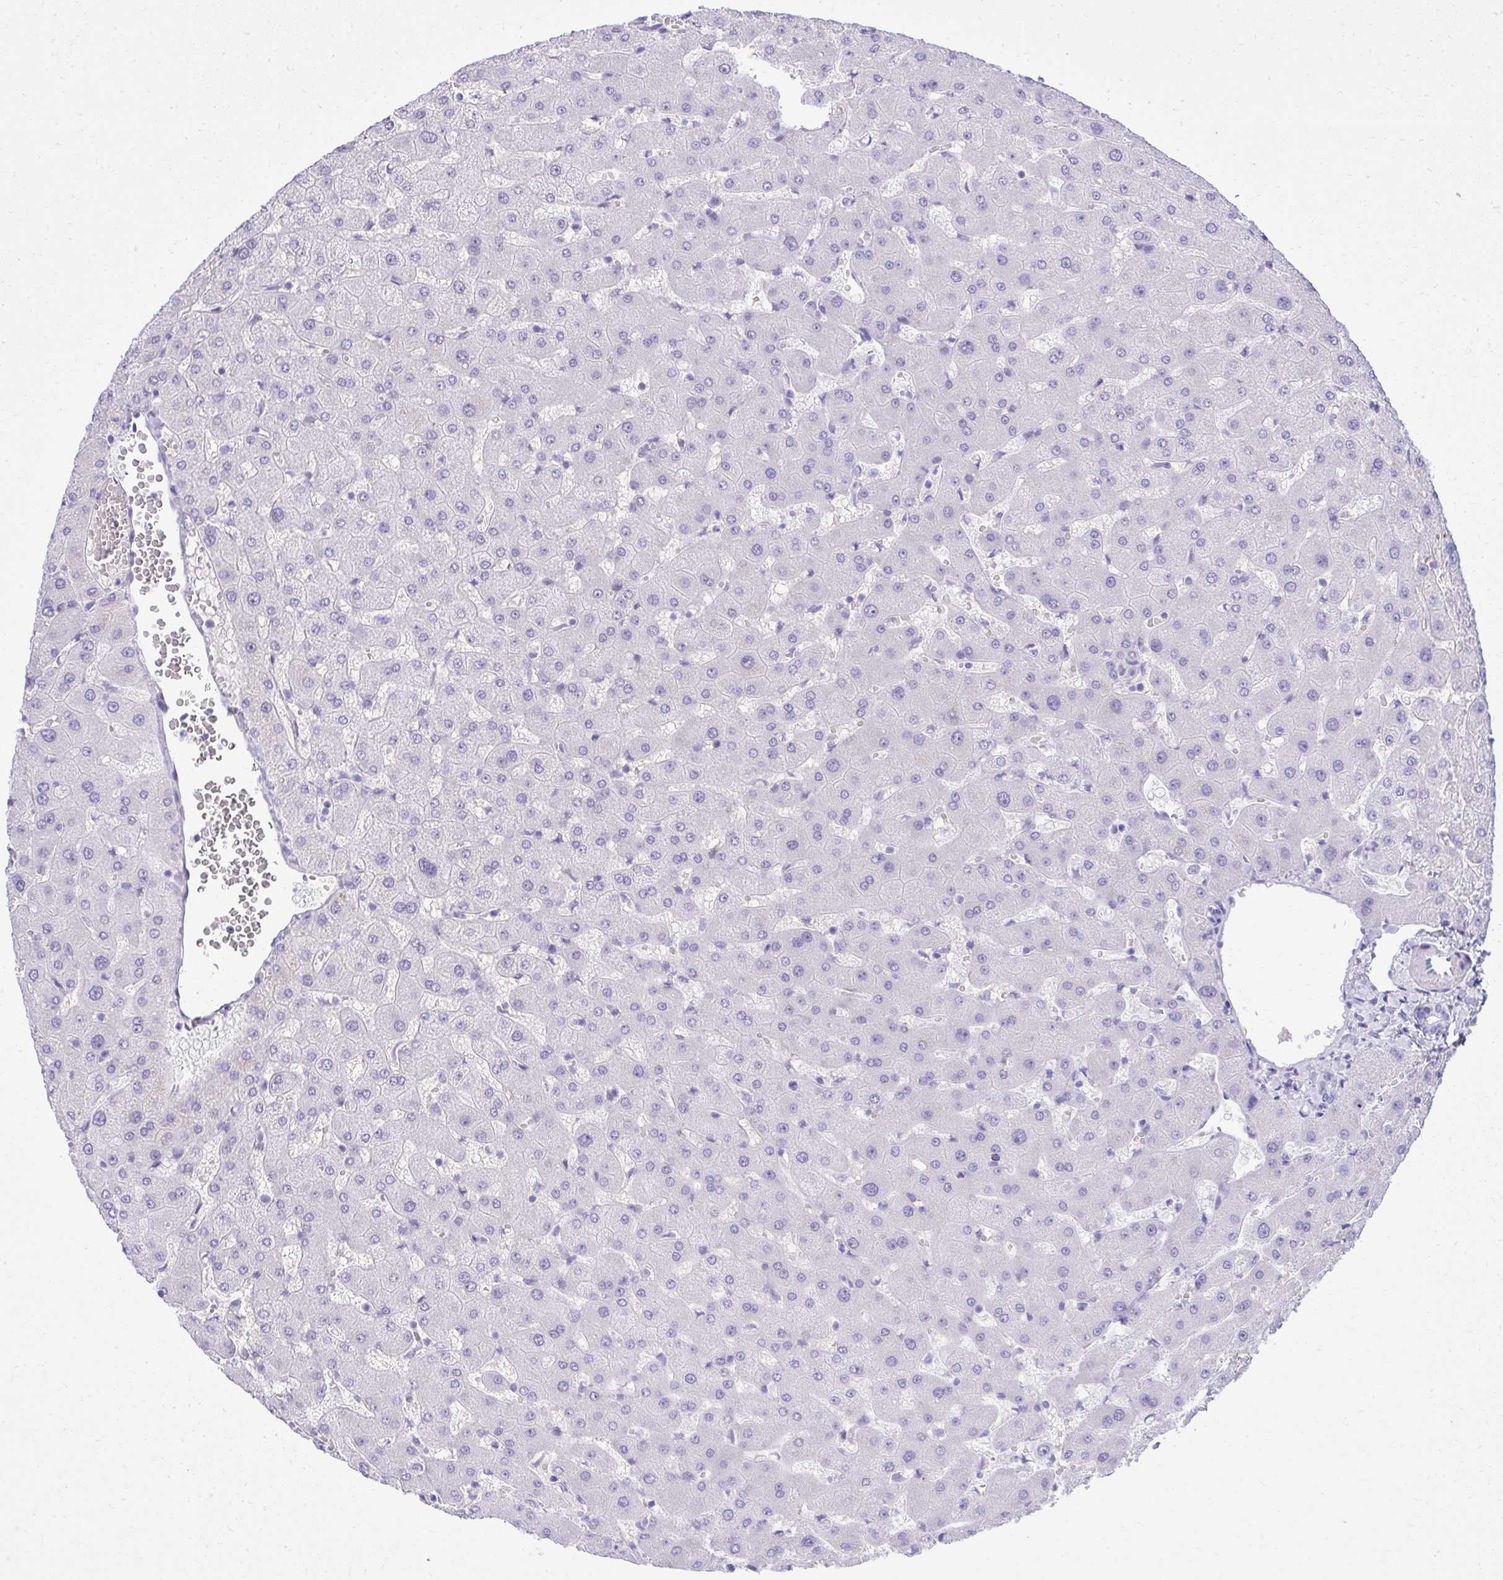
{"staining": {"intensity": "negative", "quantity": "none", "location": "none"}, "tissue": "liver", "cell_type": "Cholangiocytes", "image_type": "normal", "snomed": [{"axis": "morphology", "description": "Normal tissue, NOS"}, {"axis": "topography", "description": "Liver"}], "caption": "A histopathology image of human liver is negative for staining in cholangiocytes.", "gene": "PITPNM3", "patient": {"sex": "female", "age": 63}}